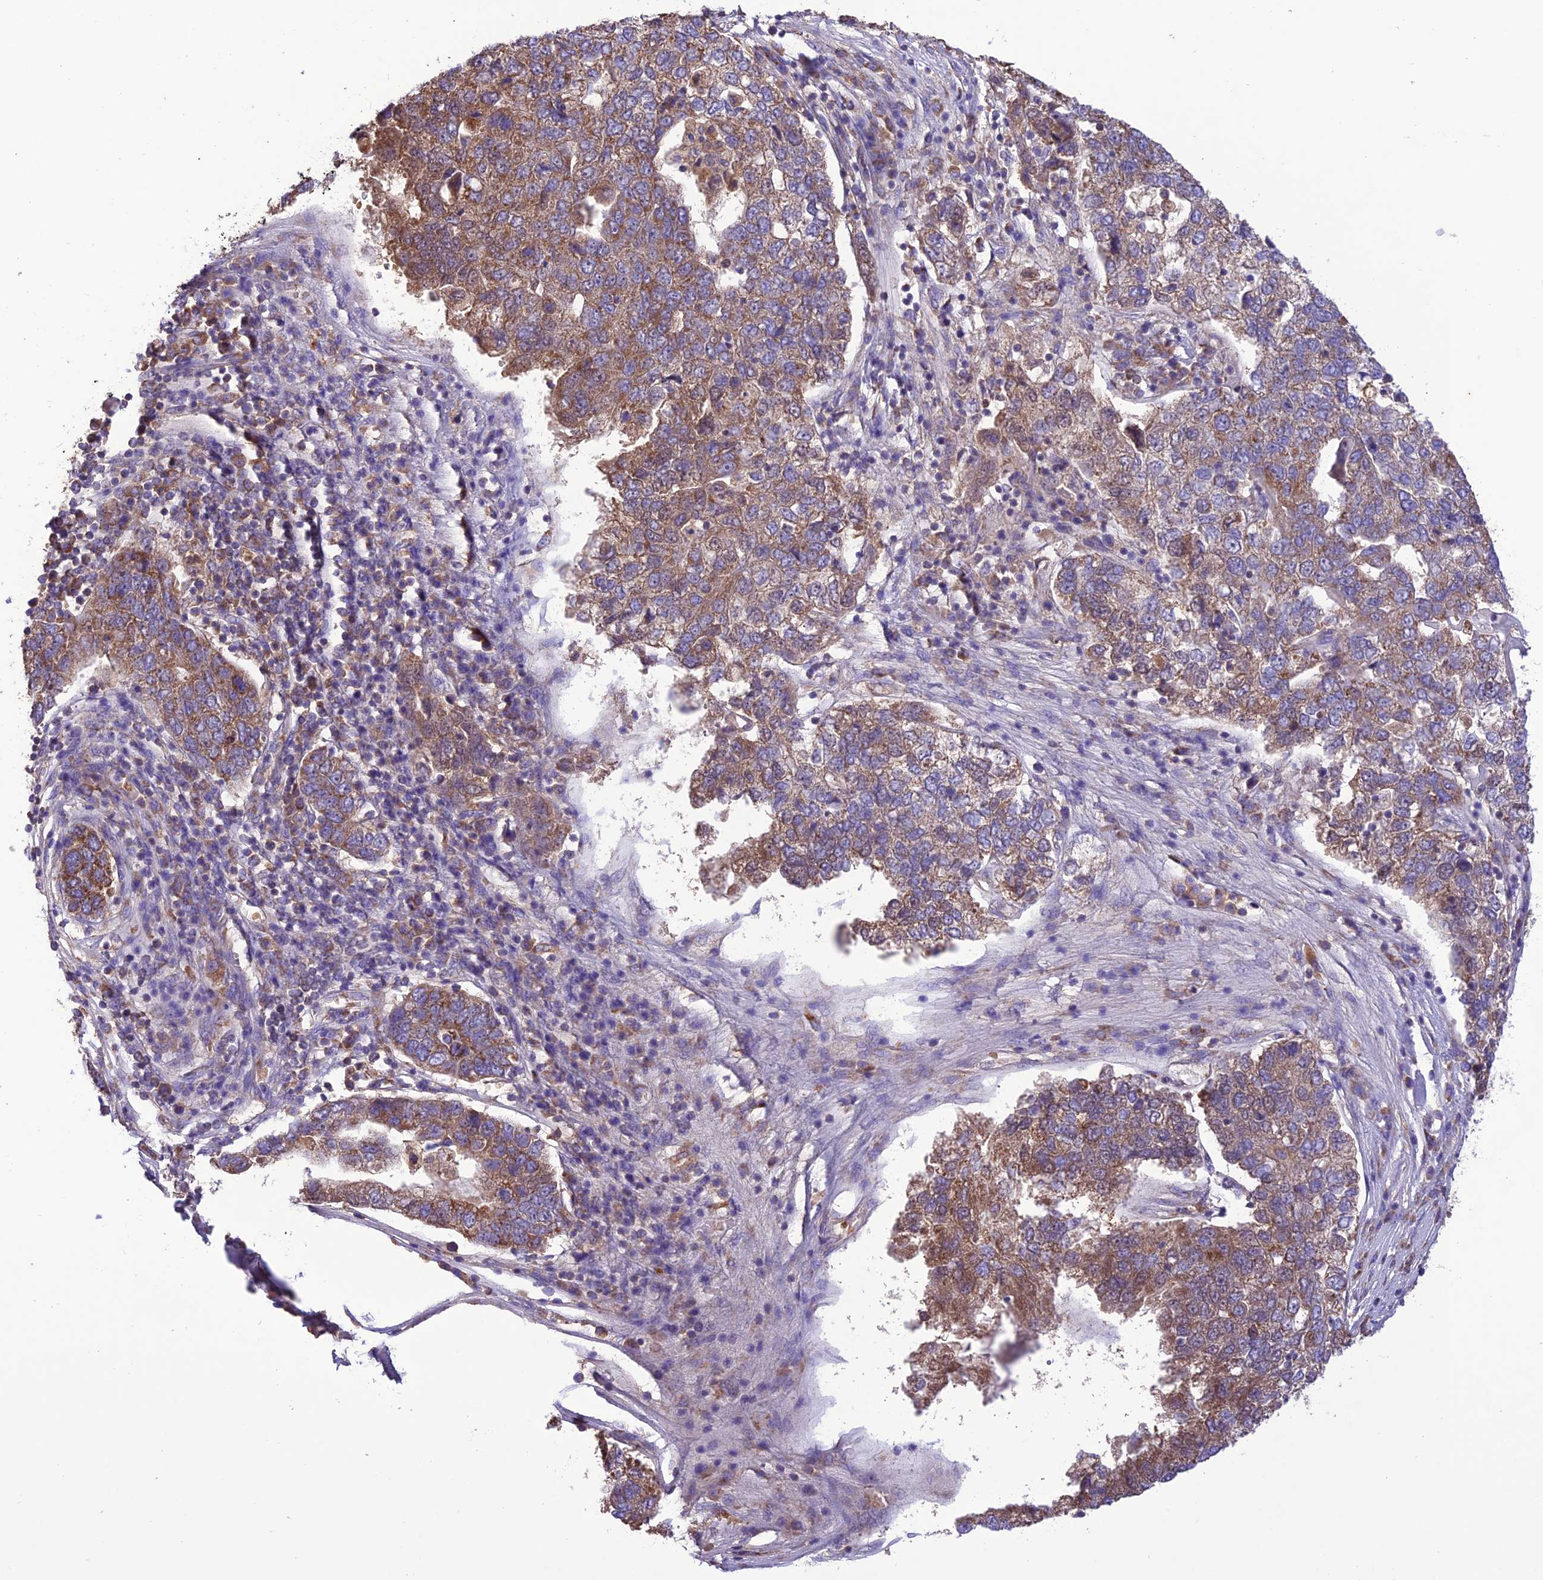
{"staining": {"intensity": "moderate", "quantity": "25%-75%", "location": "cytoplasmic/membranous"}, "tissue": "pancreatic cancer", "cell_type": "Tumor cells", "image_type": "cancer", "snomed": [{"axis": "morphology", "description": "Adenocarcinoma, NOS"}, {"axis": "topography", "description": "Pancreas"}], "caption": "Pancreatic adenocarcinoma stained with a protein marker demonstrates moderate staining in tumor cells.", "gene": "NDUFAF1", "patient": {"sex": "female", "age": 61}}